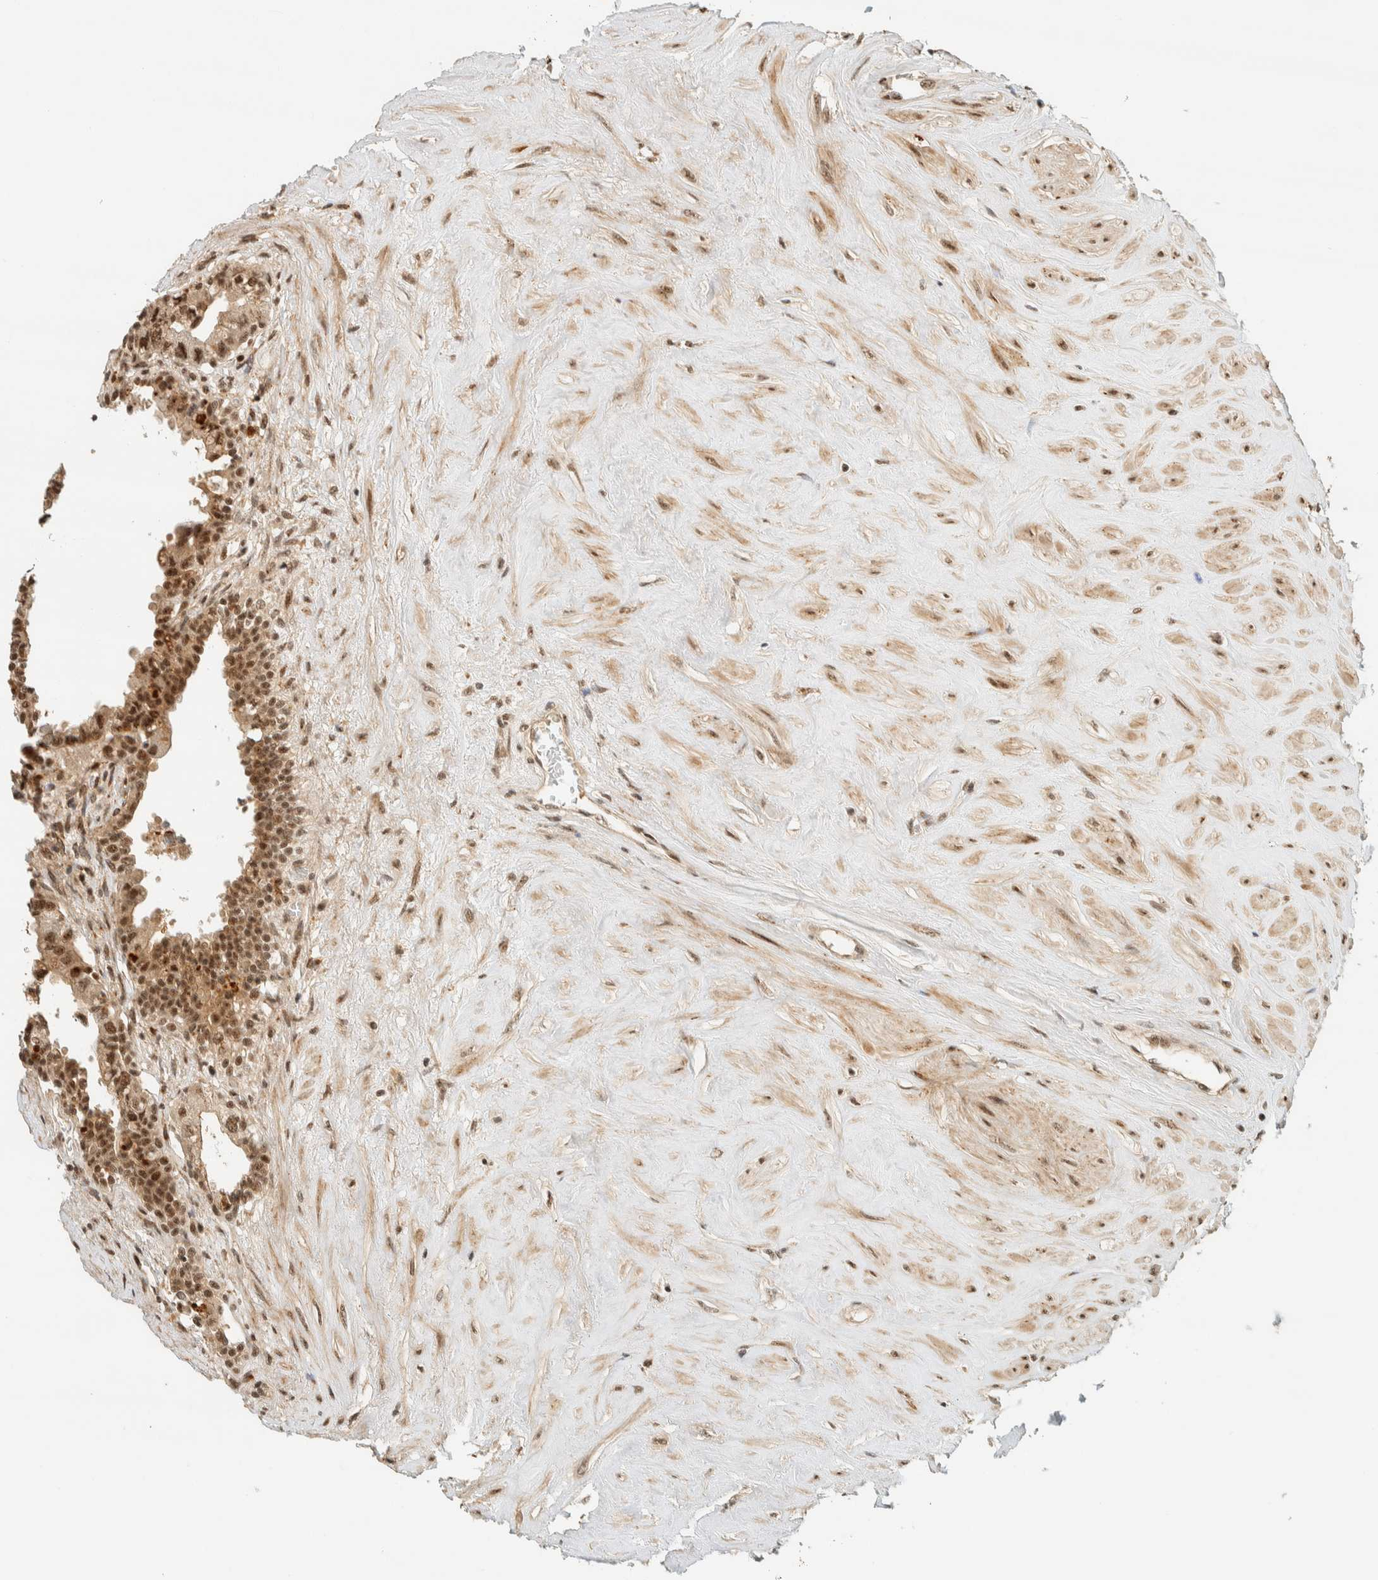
{"staining": {"intensity": "moderate", "quantity": ">75%", "location": "nuclear"}, "tissue": "seminal vesicle", "cell_type": "Glandular cells", "image_type": "normal", "snomed": [{"axis": "morphology", "description": "Normal tissue, NOS"}, {"axis": "topography", "description": "Seminal veicle"}], "caption": "A brown stain shows moderate nuclear staining of a protein in glandular cells of unremarkable human seminal vesicle.", "gene": "SIK1", "patient": {"sex": "male", "age": 63}}